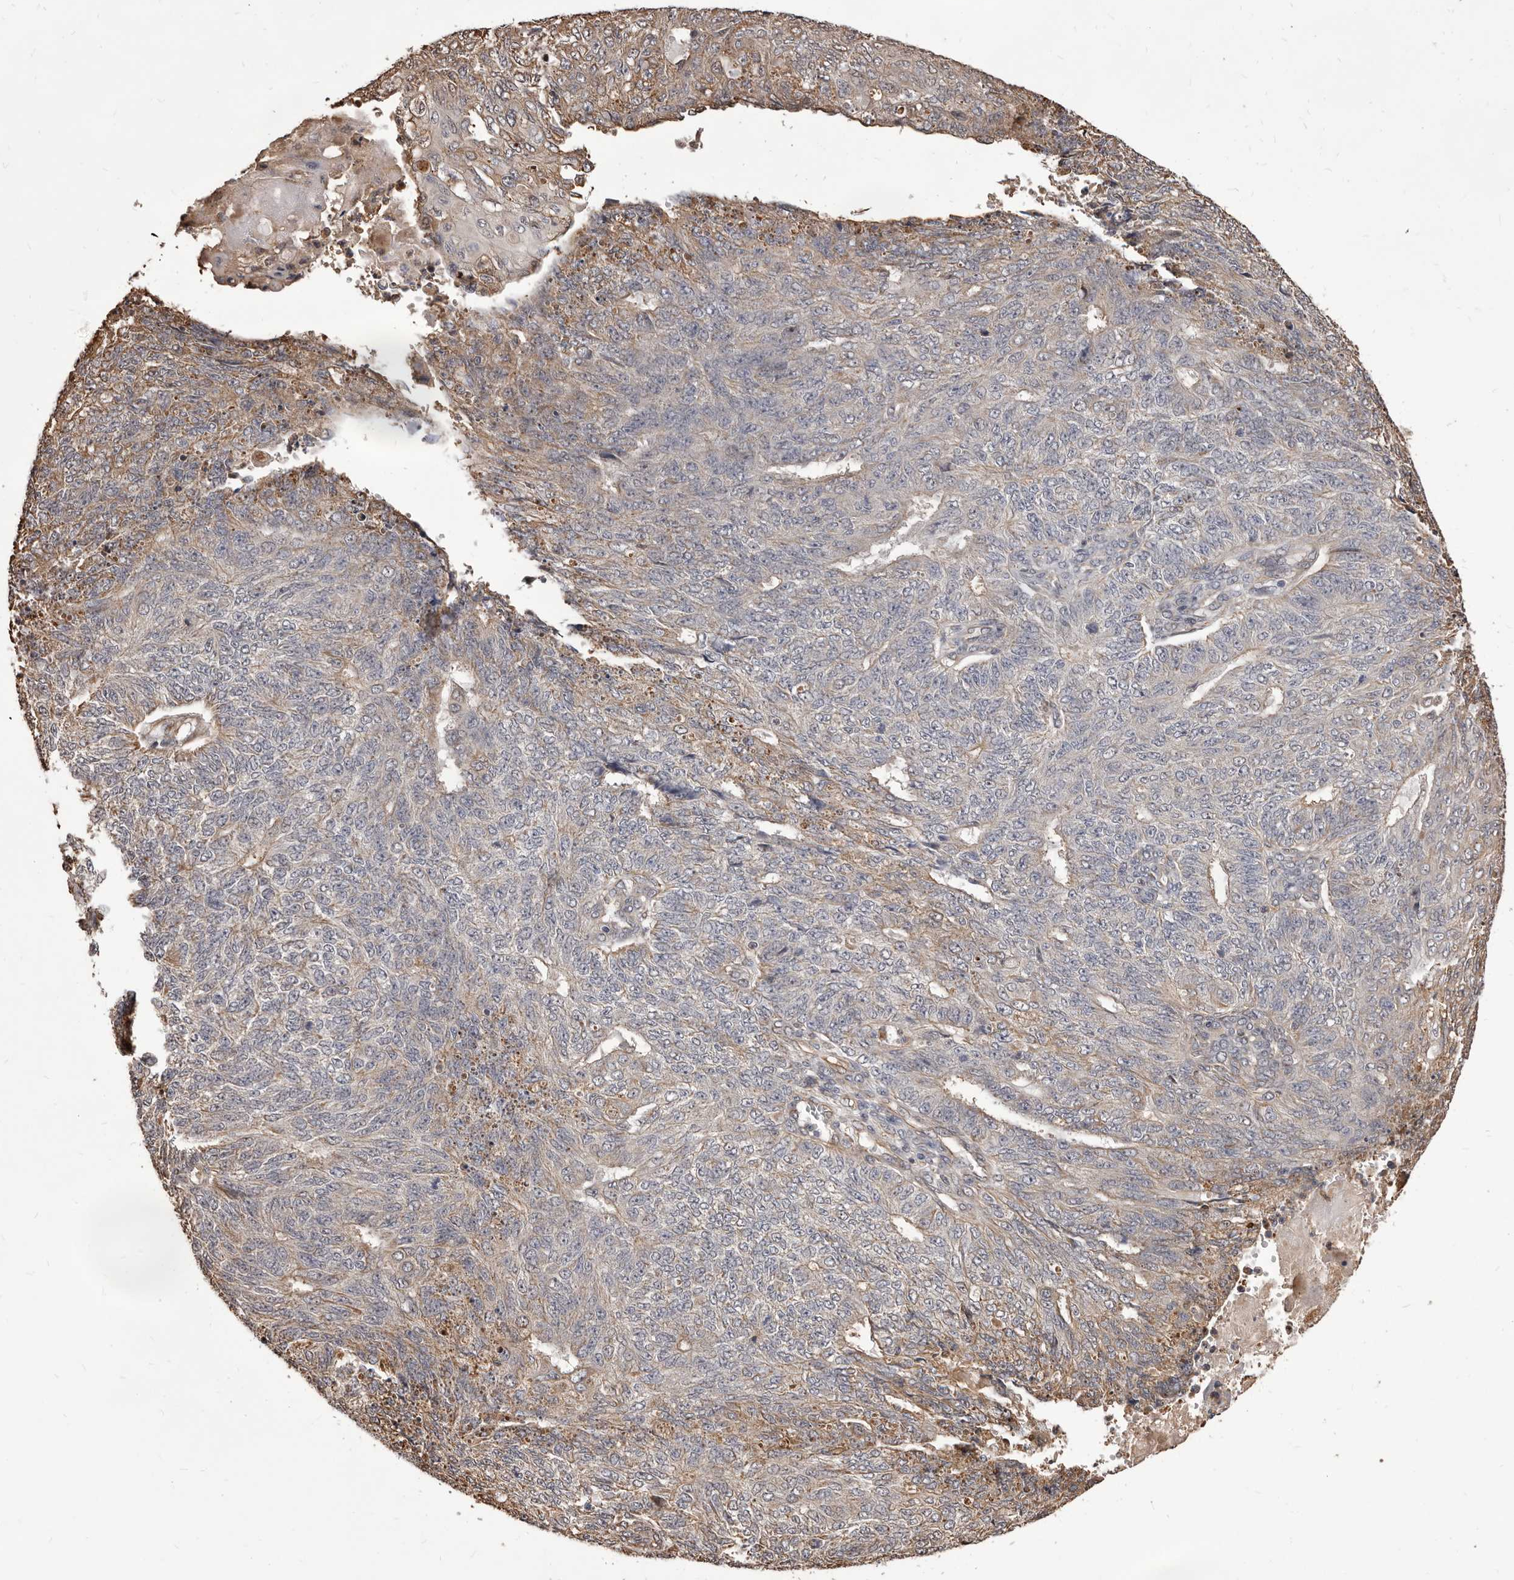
{"staining": {"intensity": "weak", "quantity": "<25%", "location": "cytoplasmic/membranous"}, "tissue": "endometrial cancer", "cell_type": "Tumor cells", "image_type": "cancer", "snomed": [{"axis": "morphology", "description": "Adenocarcinoma, NOS"}, {"axis": "topography", "description": "Endometrium"}], "caption": "Tumor cells are negative for protein expression in human adenocarcinoma (endometrial). The staining was performed using DAB (3,3'-diaminobenzidine) to visualize the protein expression in brown, while the nuclei were stained in blue with hematoxylin (Magnification: 20x).", "gene": "ALPK1", "patient": {"sex": "female", "age": 32}}